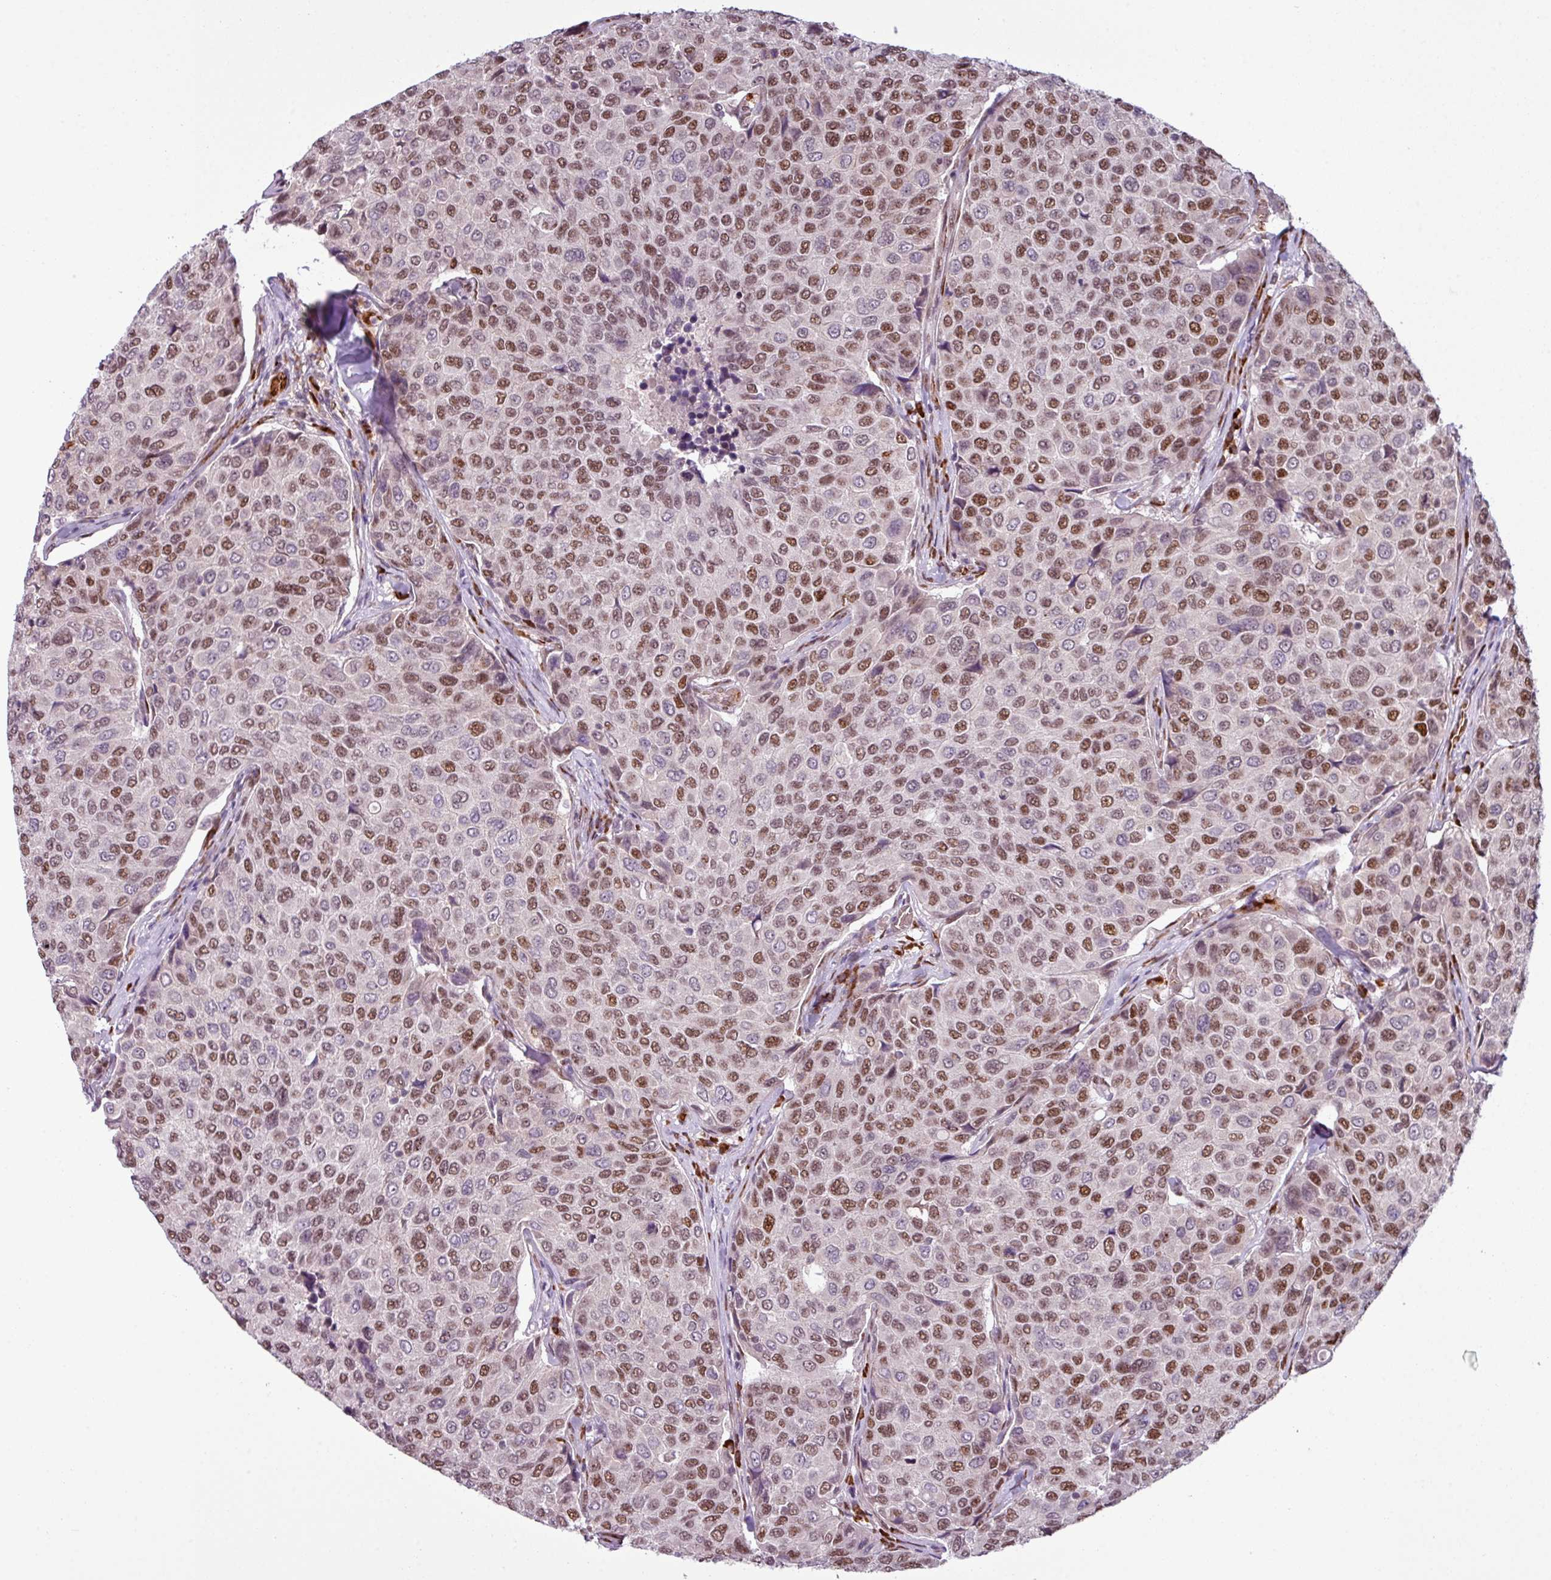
{"staining": {"intensity": "moderate", "quantity": "25%-75%", "location": "nuclear"}, "tissue": "breast cancer", "cell_type": "Tumor cells", "image_type": "cancer", "snomed": [{"axis": "morphology", "description": "Duct carcinoma"}, {"axis": "topography", "description": "Breast"}], "caption": "This is an image of immunohistochemistry staining of breast infiltrating ductal carcinoma, which shows moderate positivity in the nuclear of tumor cells.", "gene": "PRDM5", "patient": {"sex": "female", "age": 55}}